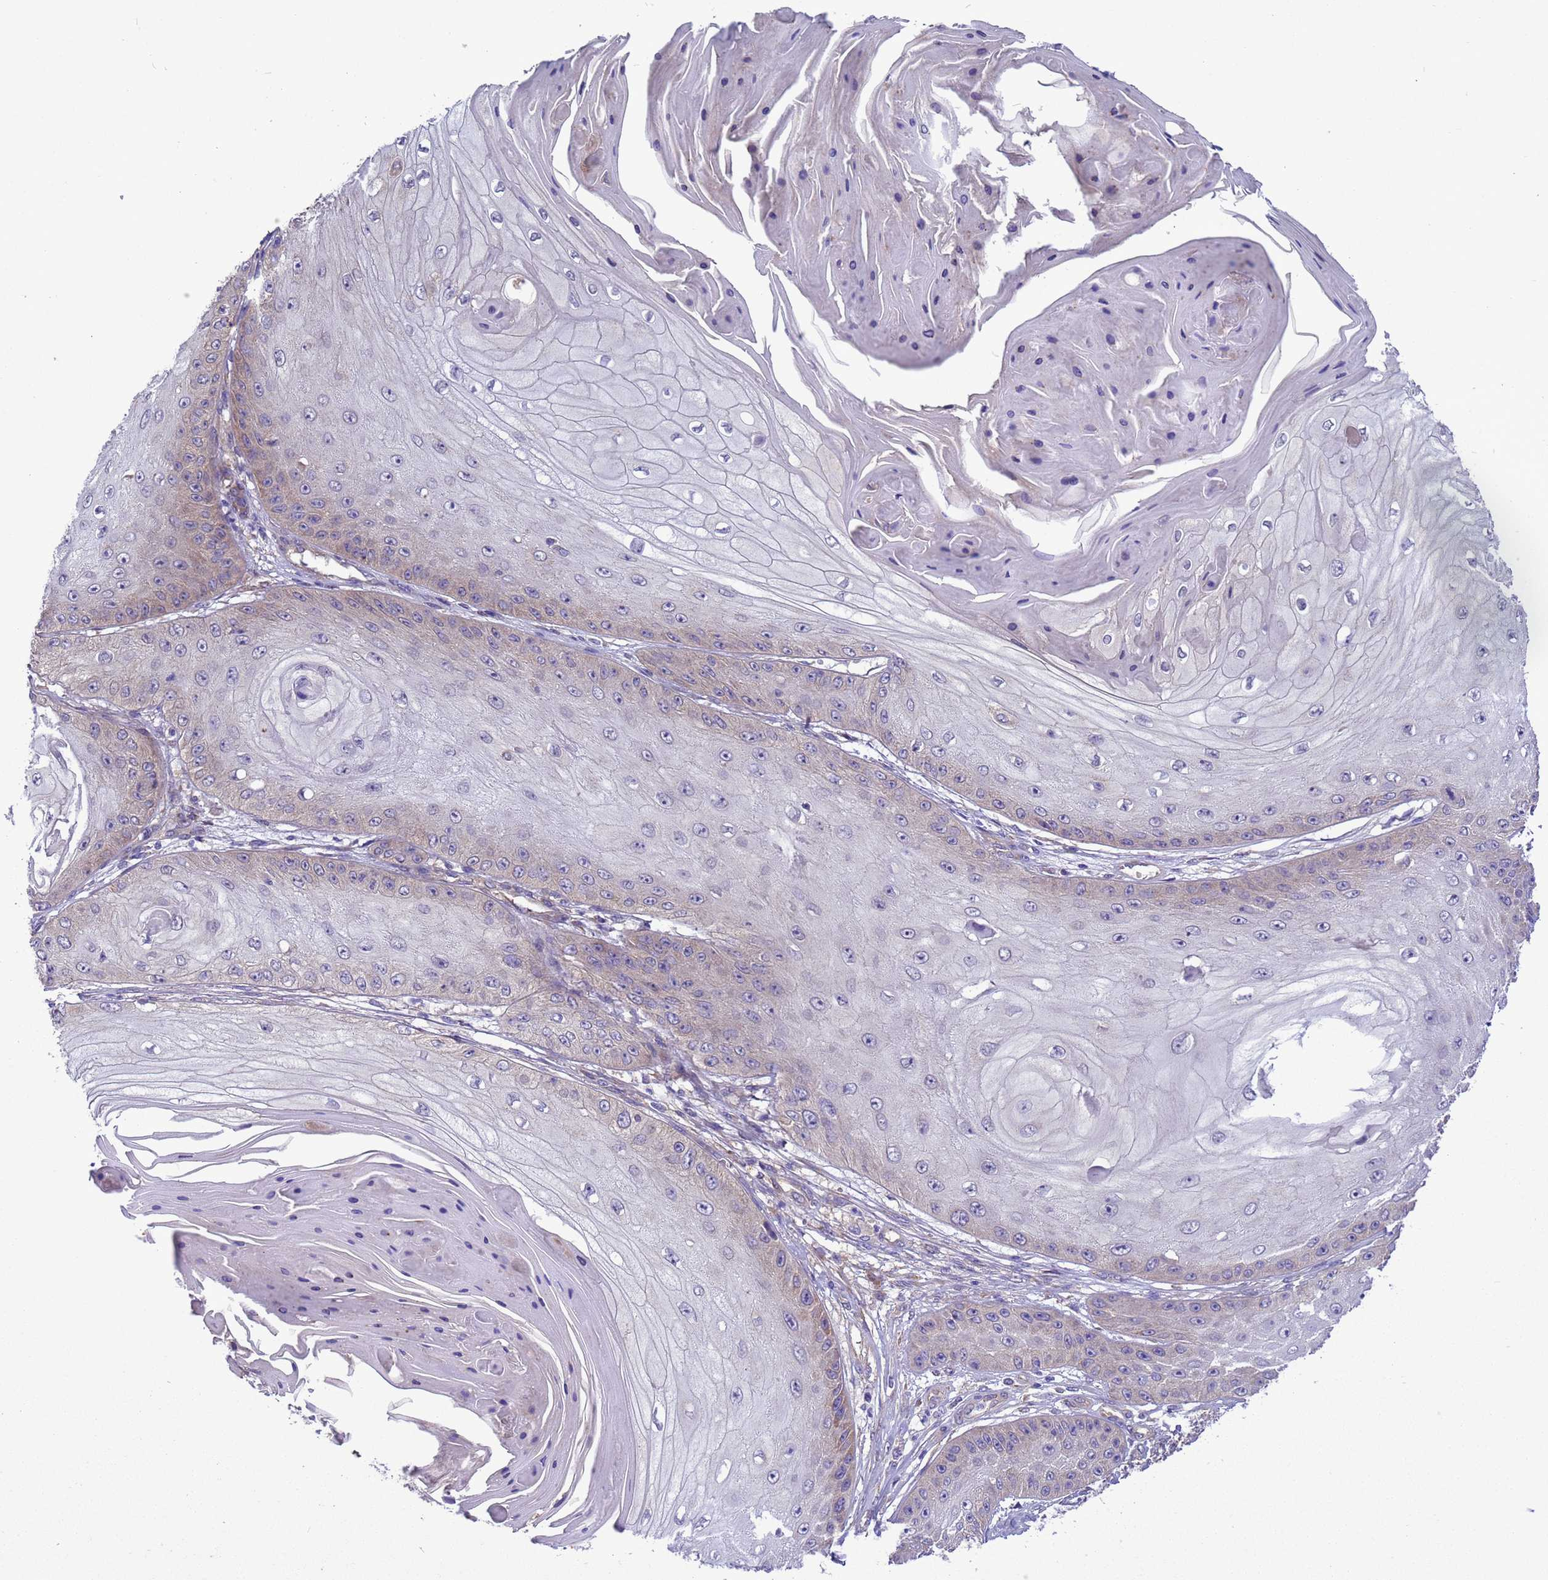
{"staining": {"intensity": "weak", "quantity": "25%-75%", "location": "cytoplasmic/membranous"}, "tissue": "skin cancer", "cell_type": "Tumor cells", "image_type": "cancer", "snomed": [{"axis": "morphology", "description": "Squamous cell carcinoma, NOS"}, {"axis": "topography", "description": "Skin"}], "caption": "Squamous cell carcinoma (skin) stained for a protein demonstrates weak cytoplasmic/membranous positivity in tumor cells.", "gene": "ARHGAP12", "patient": {"sex": "male", "age": 70}}